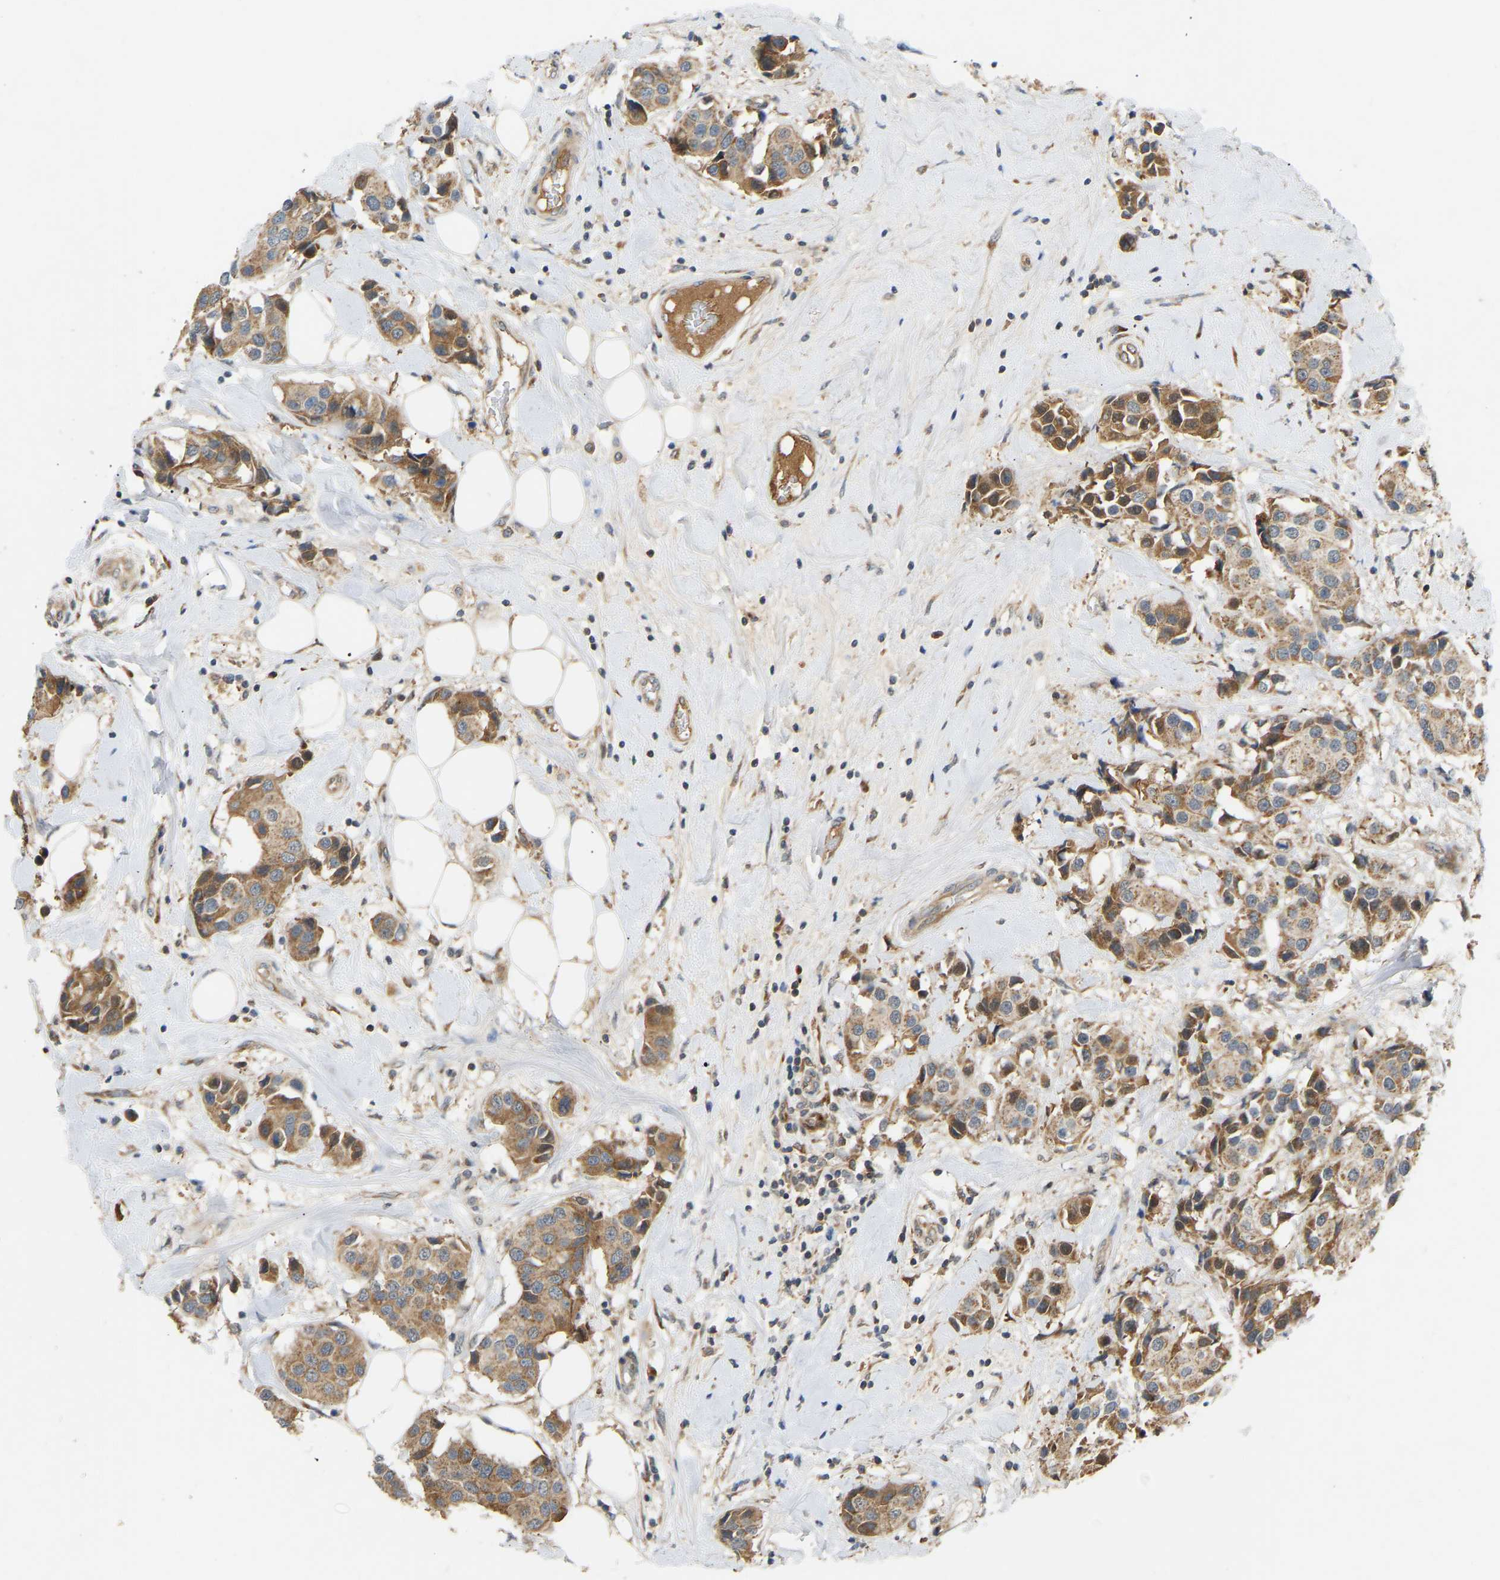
{"staining": {"intensity": "moderate", "quantity": ">75%", "location": "cytoplasmic/membranous"}, "tissue": "breast cancer", "cell_type": "Tumor cells", "image_type": "cancer", "snomed": [{"axis": "morphology", "description": "Normal tissue, NOS"}, {"axis": "morphology", "description": "Duct carcinoma"}, {"axis": "topography", "description": "Breast"}], "caption": "Breast cancer stained with DAB (3,3'-diaminobenzidine) IHC shows medium levels of moderate cytoplasmic/membranous positivity in approximately >75% of tumor cells.", "gene": "PTCD1", "patient": {"sex": "female", "age": 39}}